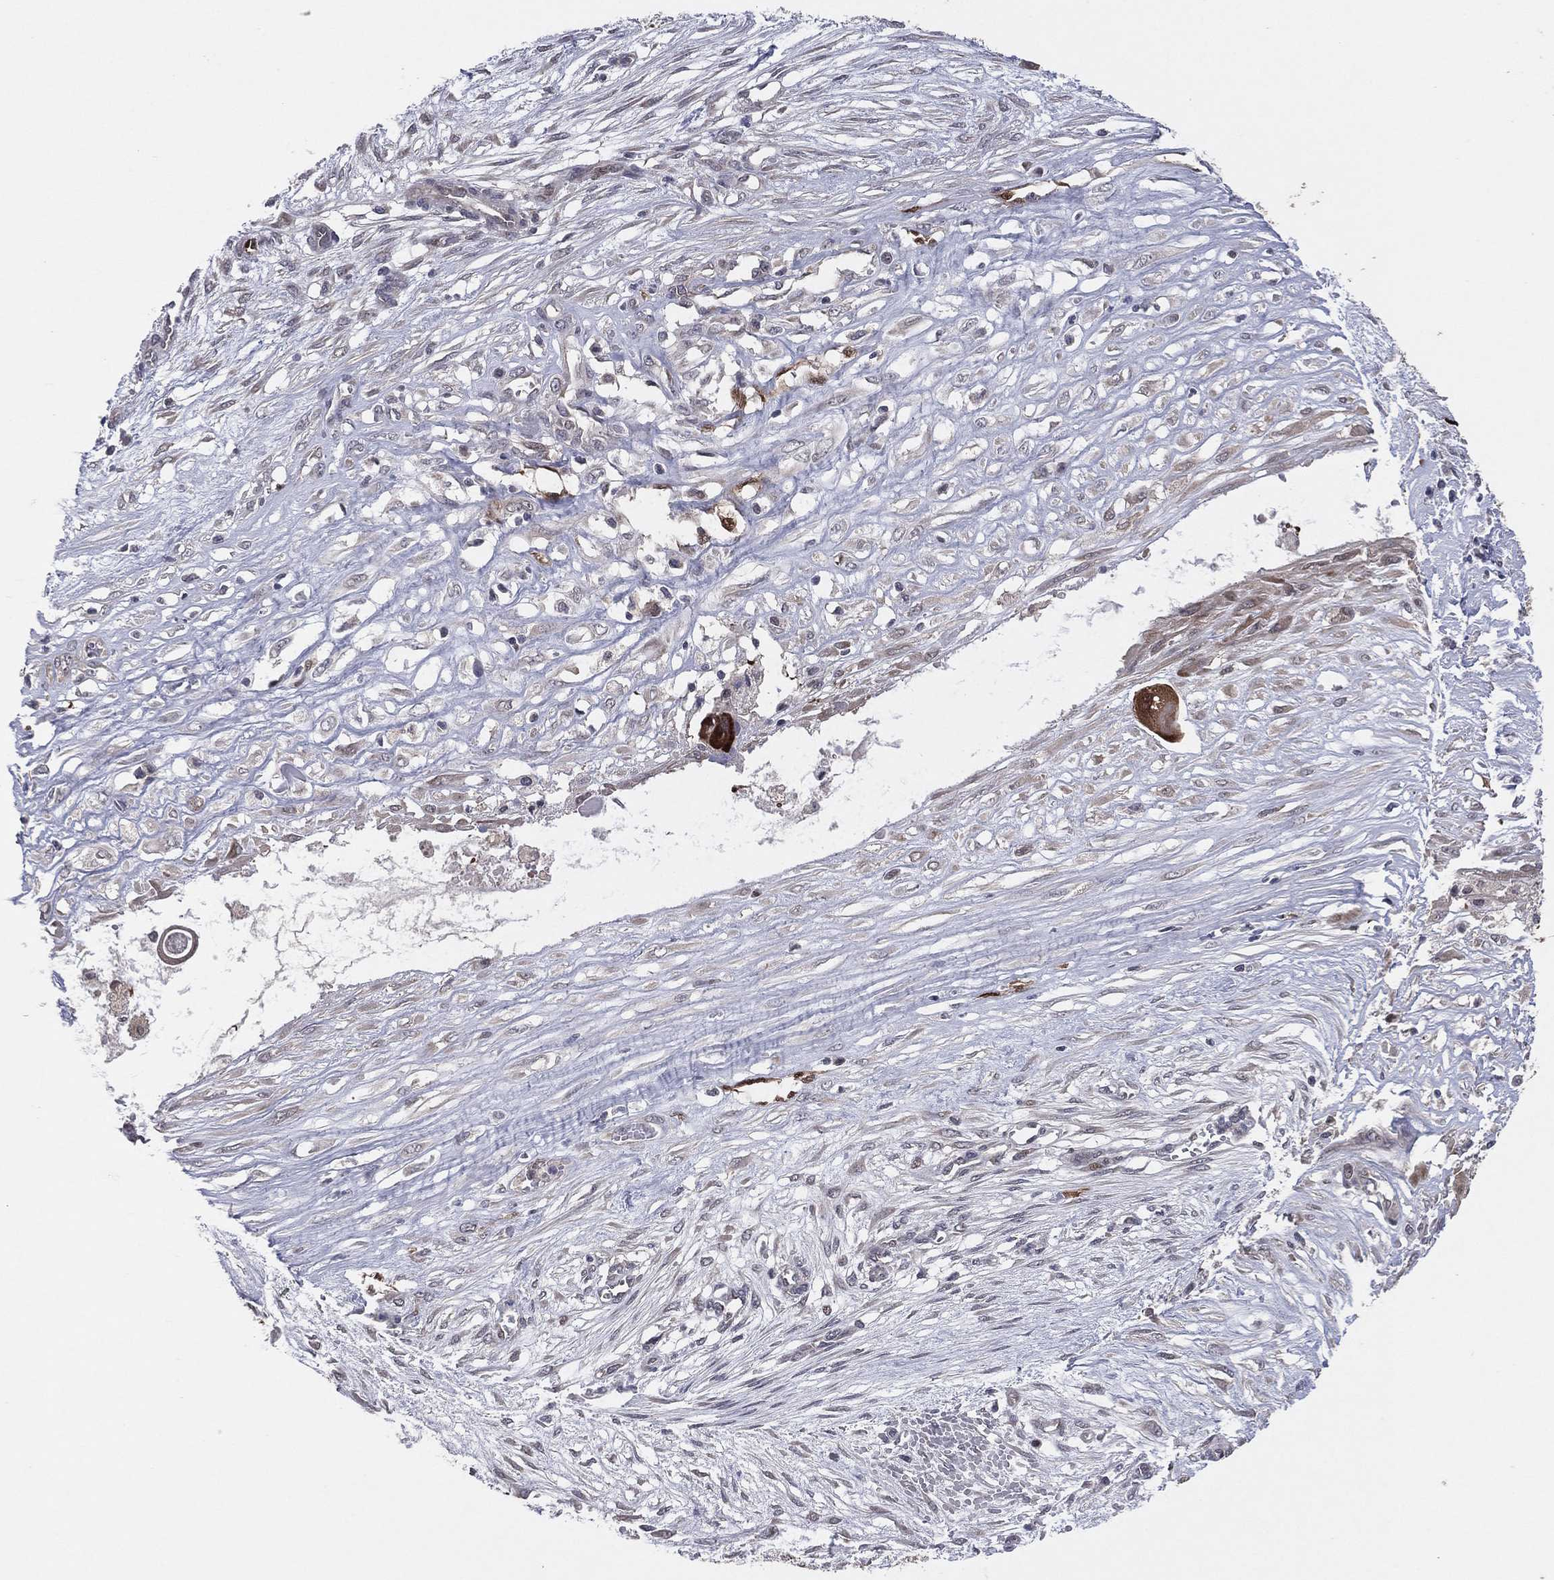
{"staining": {"intensity": "weak", "quantity": "25%-75%", "location": "cytoplasmic/membranous"}, "tissue": "ovarian cancer", "cell_type": "Tumor cells", "image_type": "cancer", "snomed": [{"axis": "morphology", "description": "Cystadenocarcinoma, serous, NOS"}, {"axis": "topography", "description": "Ovary"}], "caption": "Weak cytoplasmic/membranous expression for a protein is present in about 25%-75% of tumor cells of ovarian cancer (serous cystadenocarcinoma) using IHC.", "gene": "SNCG", "patient": {"sex": "female", "age": 56}}